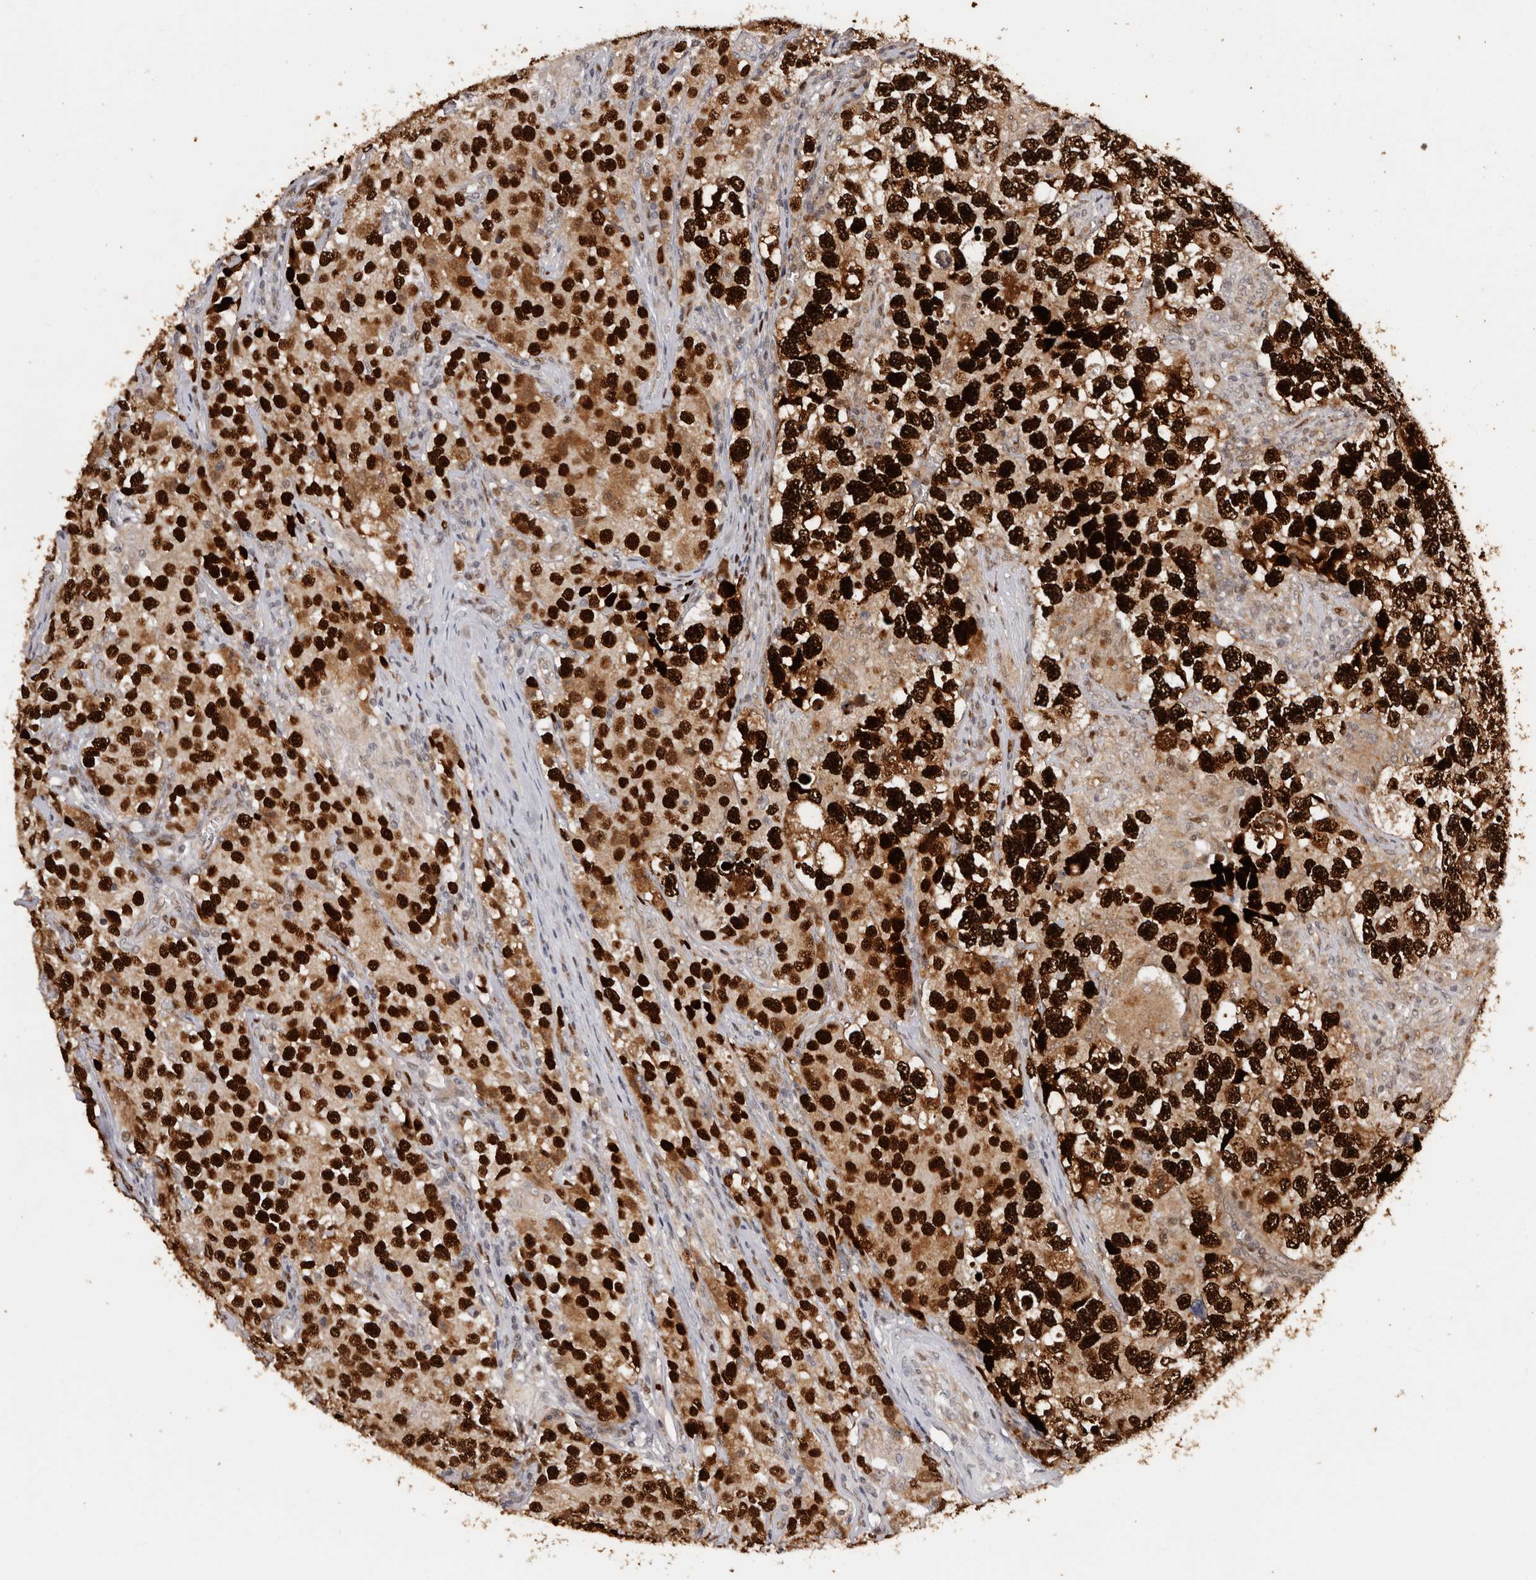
{"staining": {"intensity": "strong", "quantity": ">75%", "location": "nuclear"}, "tissue": "testis cancer", "cell_type": "Tumor cells", "image_type": "cancer", "snomed": [{"axis": "morphology", "description": "Seminoma, NOS"}, {"axis": "morphology", "description": "Carcinoma, Embryonal, NOS"}, {"axis": "topography", "description": "Testis"}], "caption": "There is high levels of strong nuclear expression in tumor cells of testis embryonal carcinoma, as demonstrated by immunohistochemical staining (brown color).", "gene": "KLF7", "patient": {"sex": "male", "age": 43}}